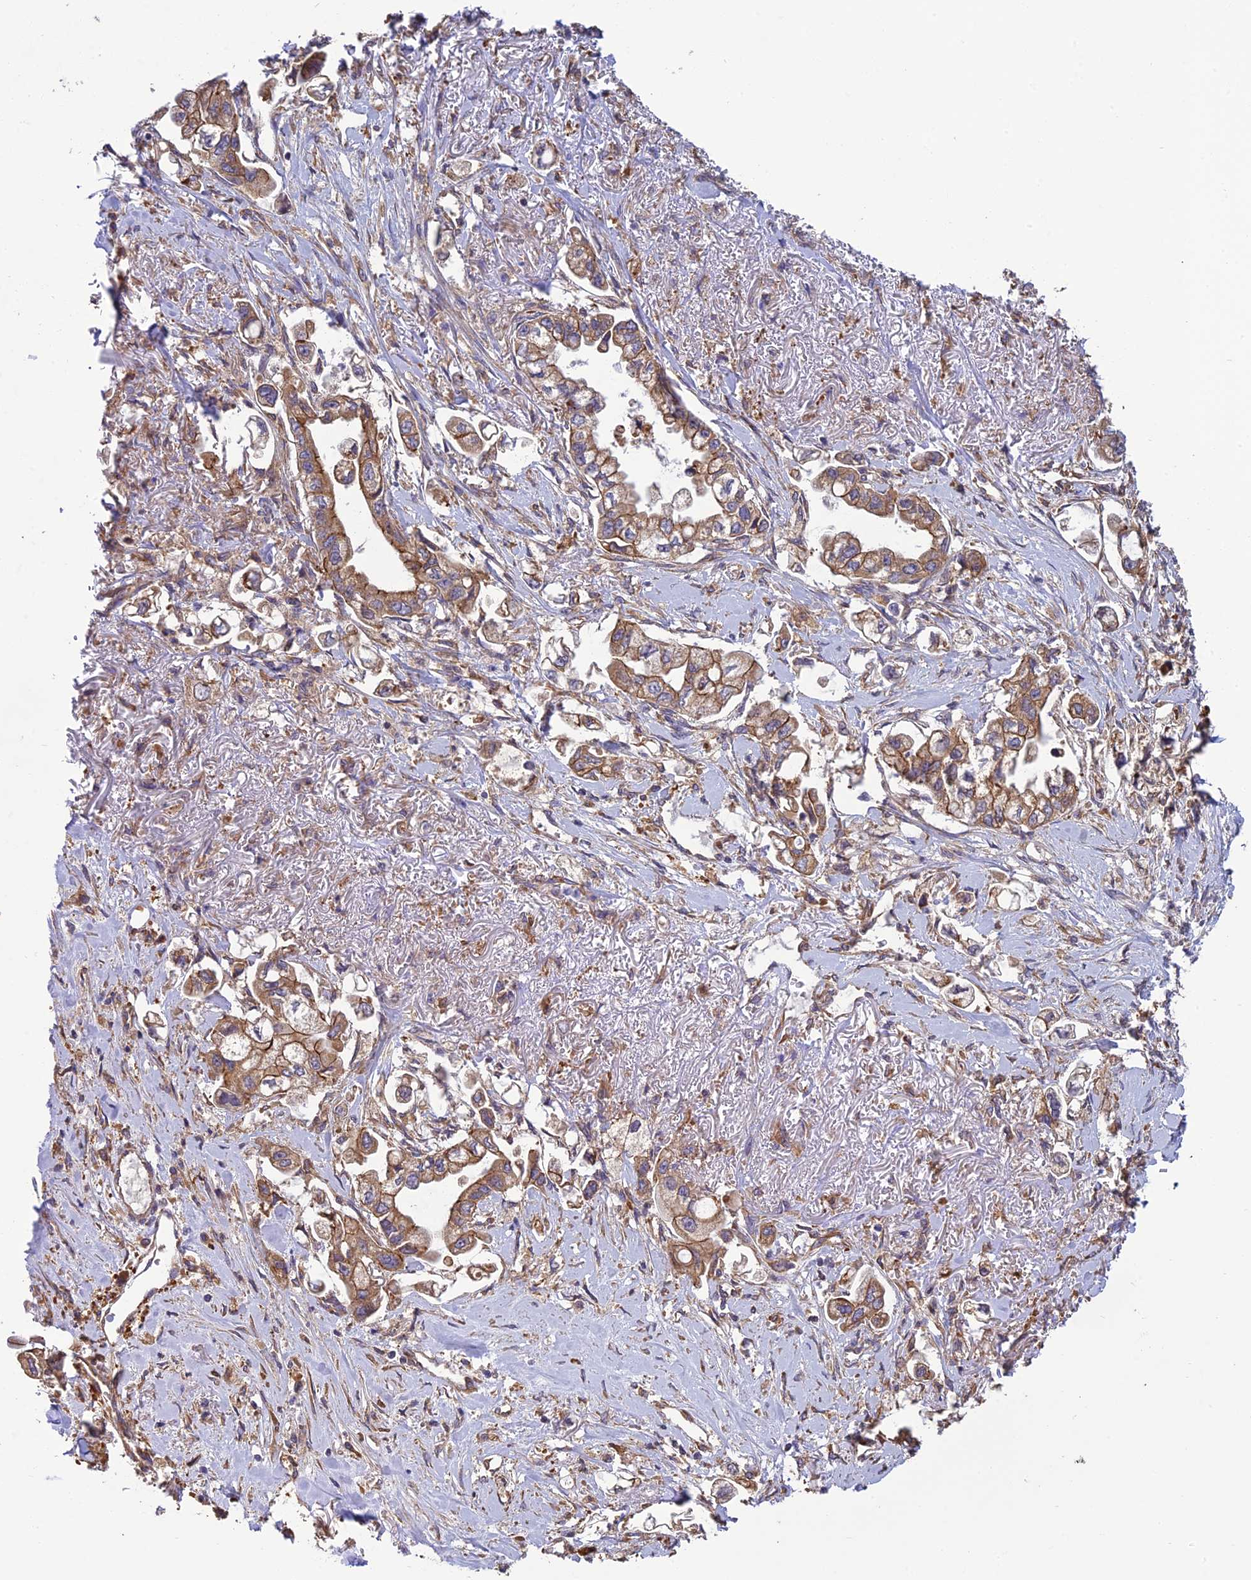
{"staining": {"intensity": "moderate", "quantity": ">75%", "location": "cytoplasmic/membranous"}, "tissue": "stomach cancer", "cell_type": "Tumor cells", "image_type": "cancer", "snomed": [{"axis": "morphology", "description": "Adenocarcinoma, NOS"}, {"axis": "topography", "description": "Stomach"}], "caption": "Tumor cells show medium levels of moderate cytoplasmic/membranous staining in approximately >75% of cells in human stomach adenocarcinoma.", "gene": "MRNIP", "patient": {"sex": "male", "age": 62}}